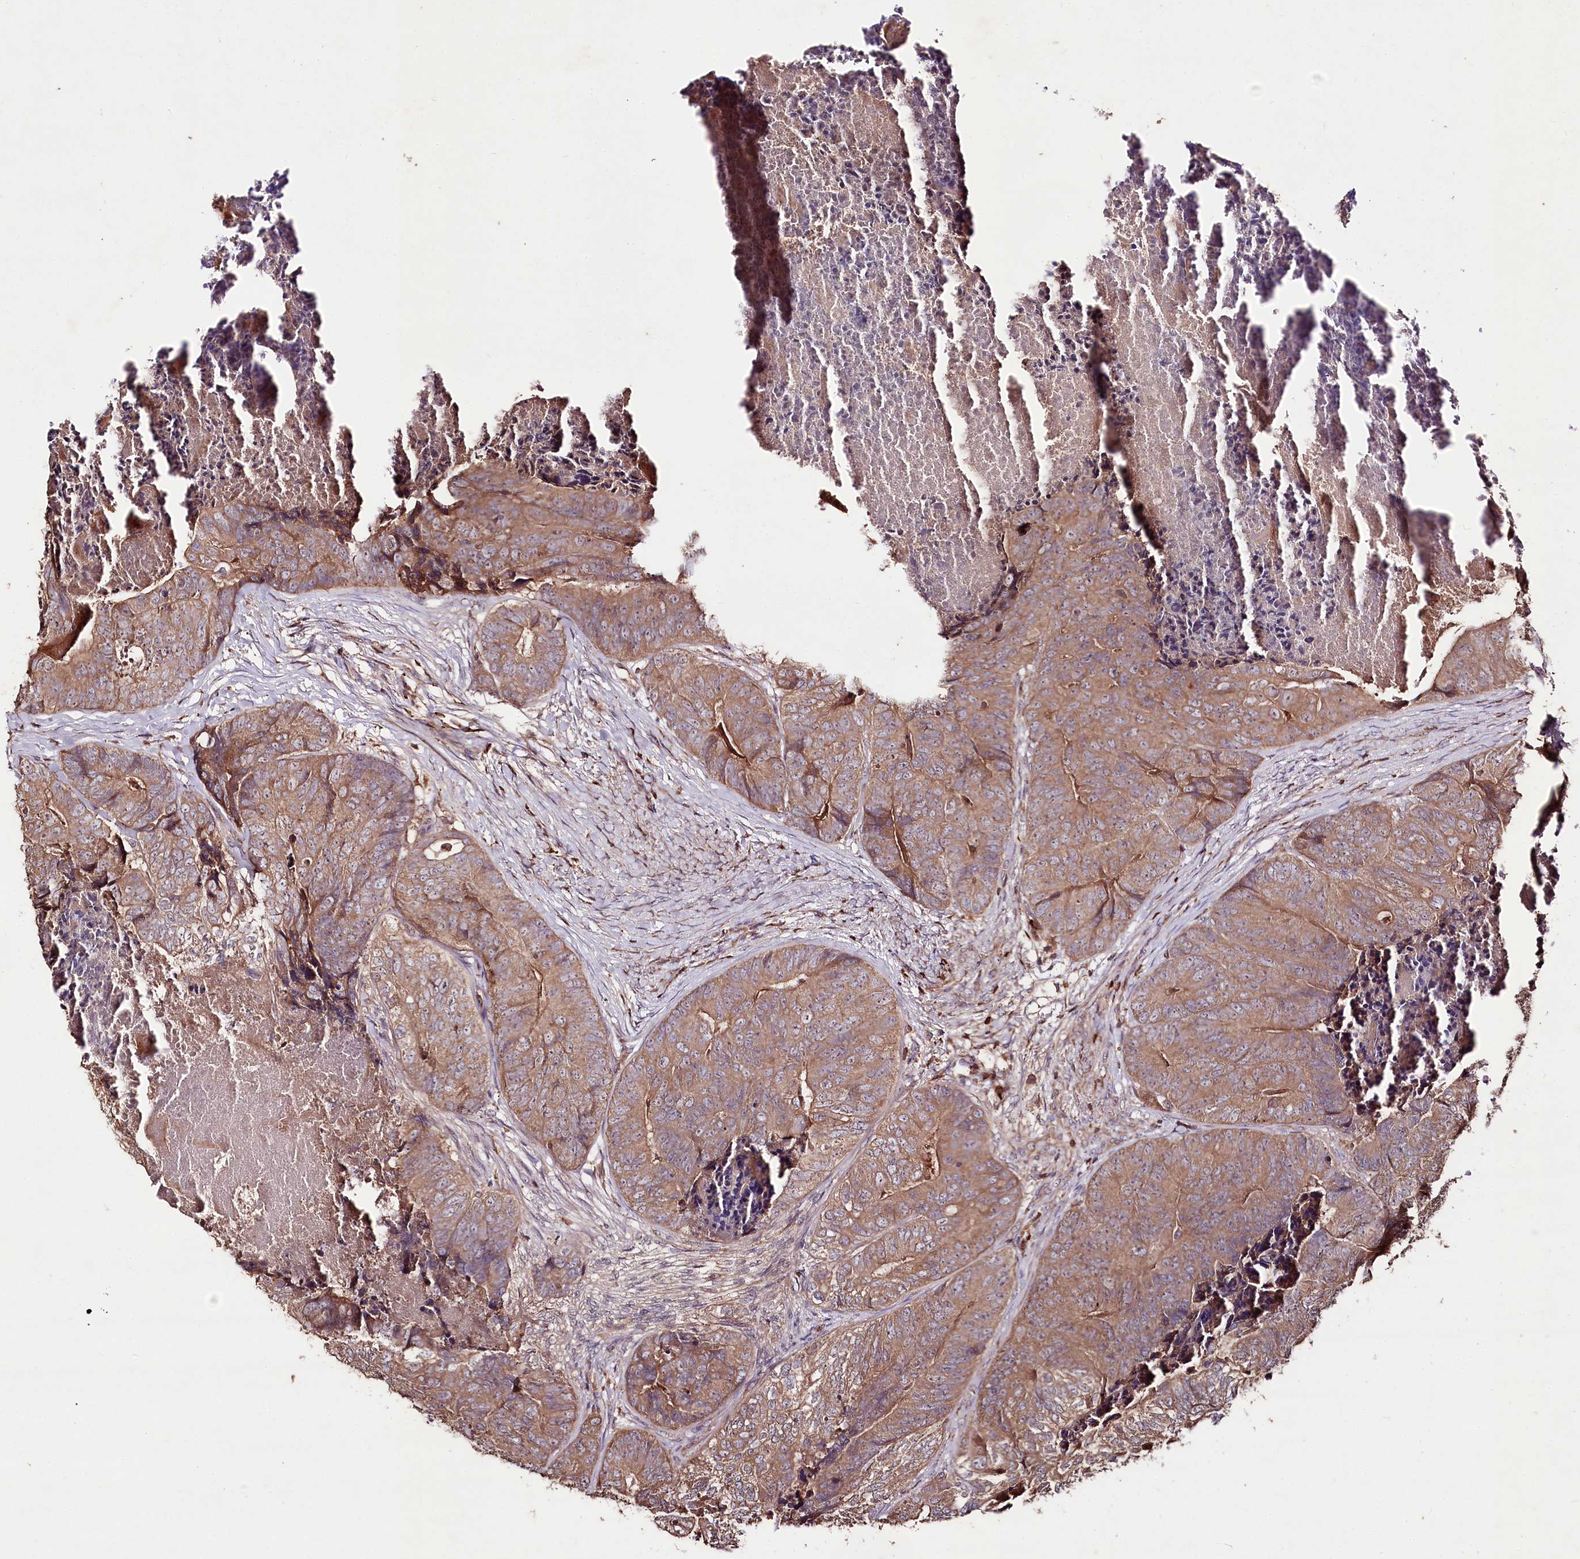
{"staining": {"intensity": "moderate", "quantity": ">75%", "location": "cytoplasmic/membranous"}, "tissue": "colorectal cancer", "cell_type": "Tumor cells", "image_type": "cancer", "snomed": [{"axis": "morphology", "description": "Adenocarcinoma, NOS"}, {"axis": "topography", "description": "Colon"}], "caption": "Protein expression by IHC shows moderate cytoplasmic/membranous expression in about >75% of tumor cells in adenocarcinoma (colorectal). The staining was performed using DAB (3,3'-diaminobenzidine), with brown indicating positive protein expression. Nuclei are stained blue with hematoxylin.", "gene": "FAM53B", "patient": {"sex": "female", "age": 67}}